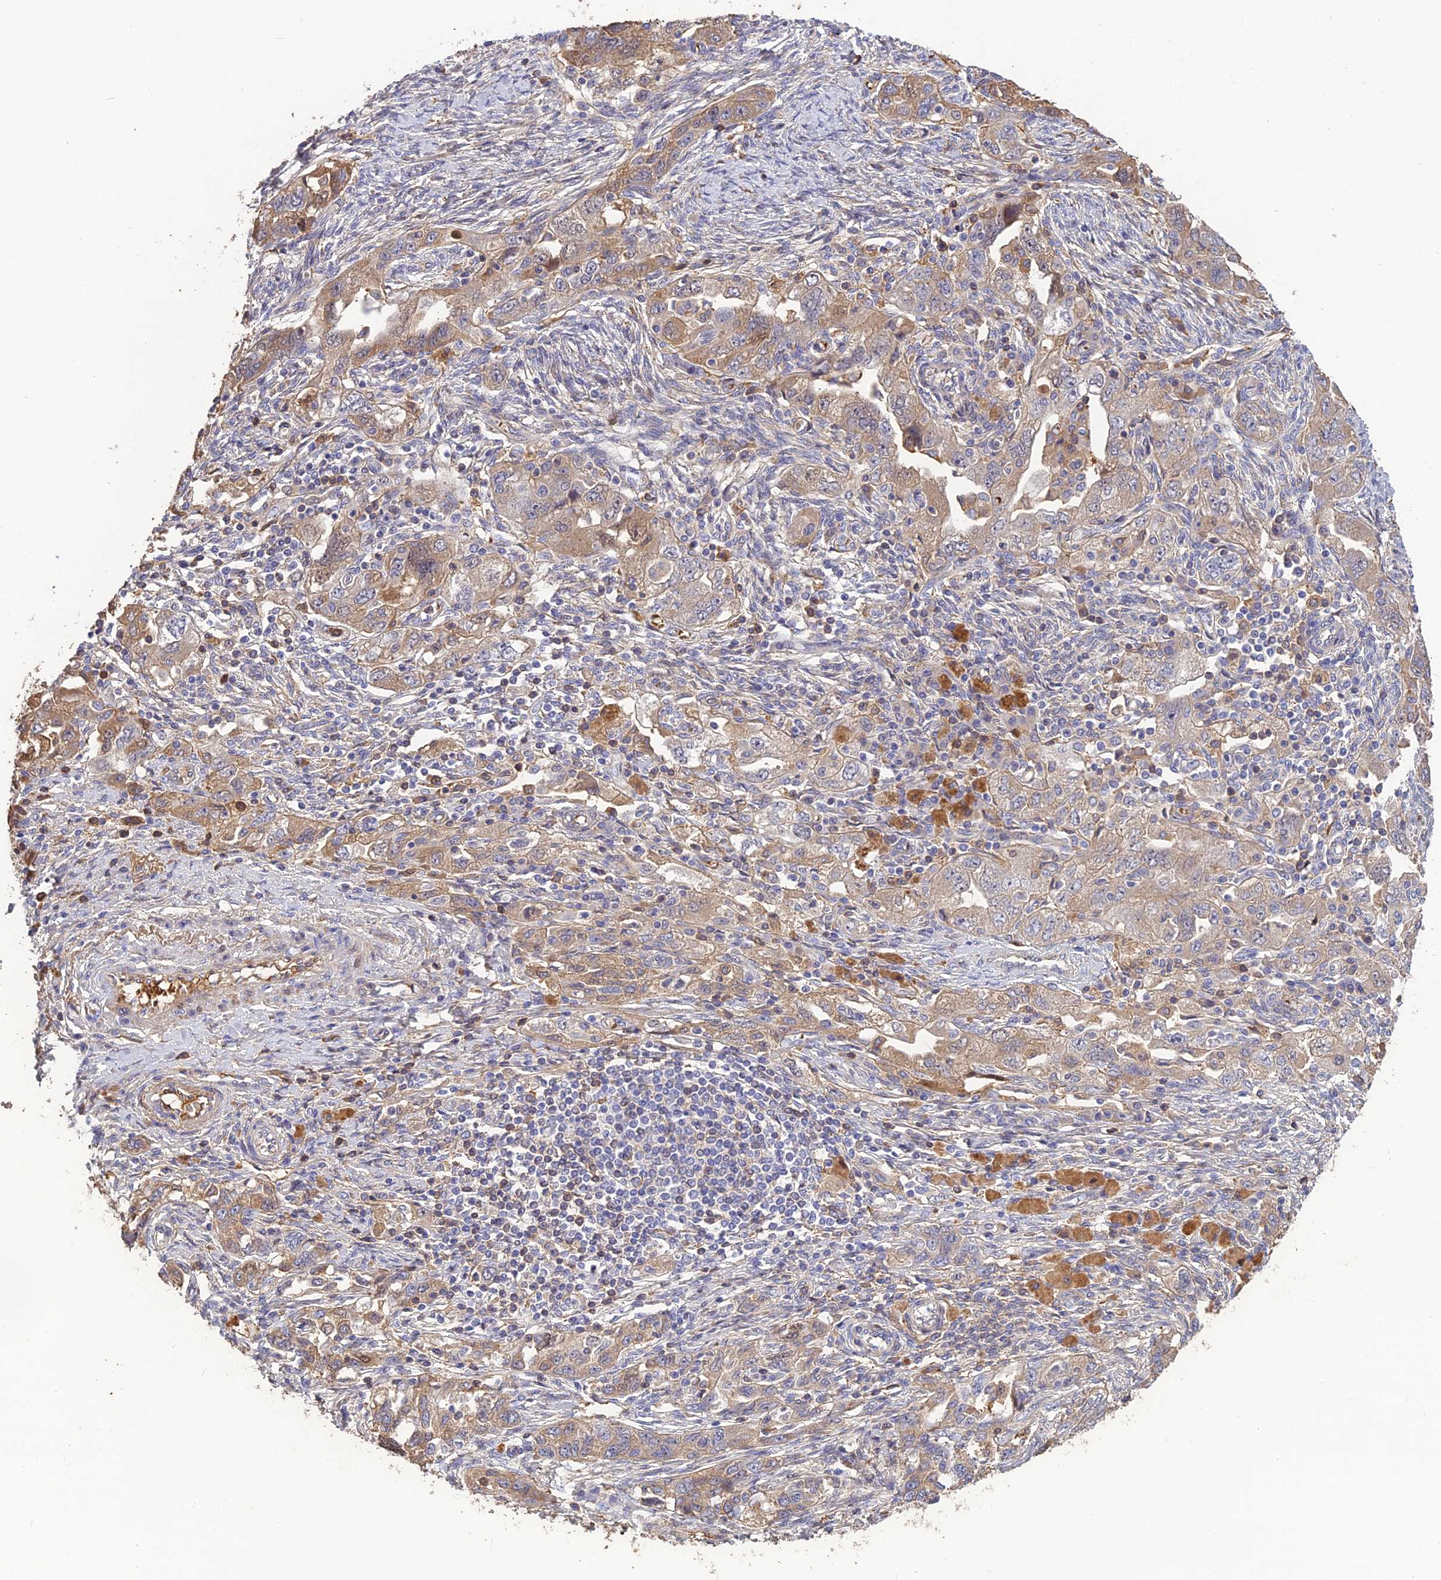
{"staining": {"intensity": "moderate", "quantity": "25%-75%", "location": "cytoplasmic/membranous,nuclear"}, "tissue": "ovarian cancer", "cell_type": "Tumor cells", "image_type": "cancer", "snomed": [{"axis": "morphology", "description": "Carcinoma, NOS"}, {"axis": "morphology", "description": "Cystadenocarcinoma, serous, NOS"}, {"axis": "topography", "description": "Ovary"}], "caption": "Serous cystadenocarcinoma (ovarian) stained with immunohistochemistry (IHC) displays moderate cytoplasmic/membranous and nuclear staining in about 25%-75% of tumor cells.", "gene": "PZP", "patient": {"sex": "female", "age": 69}}